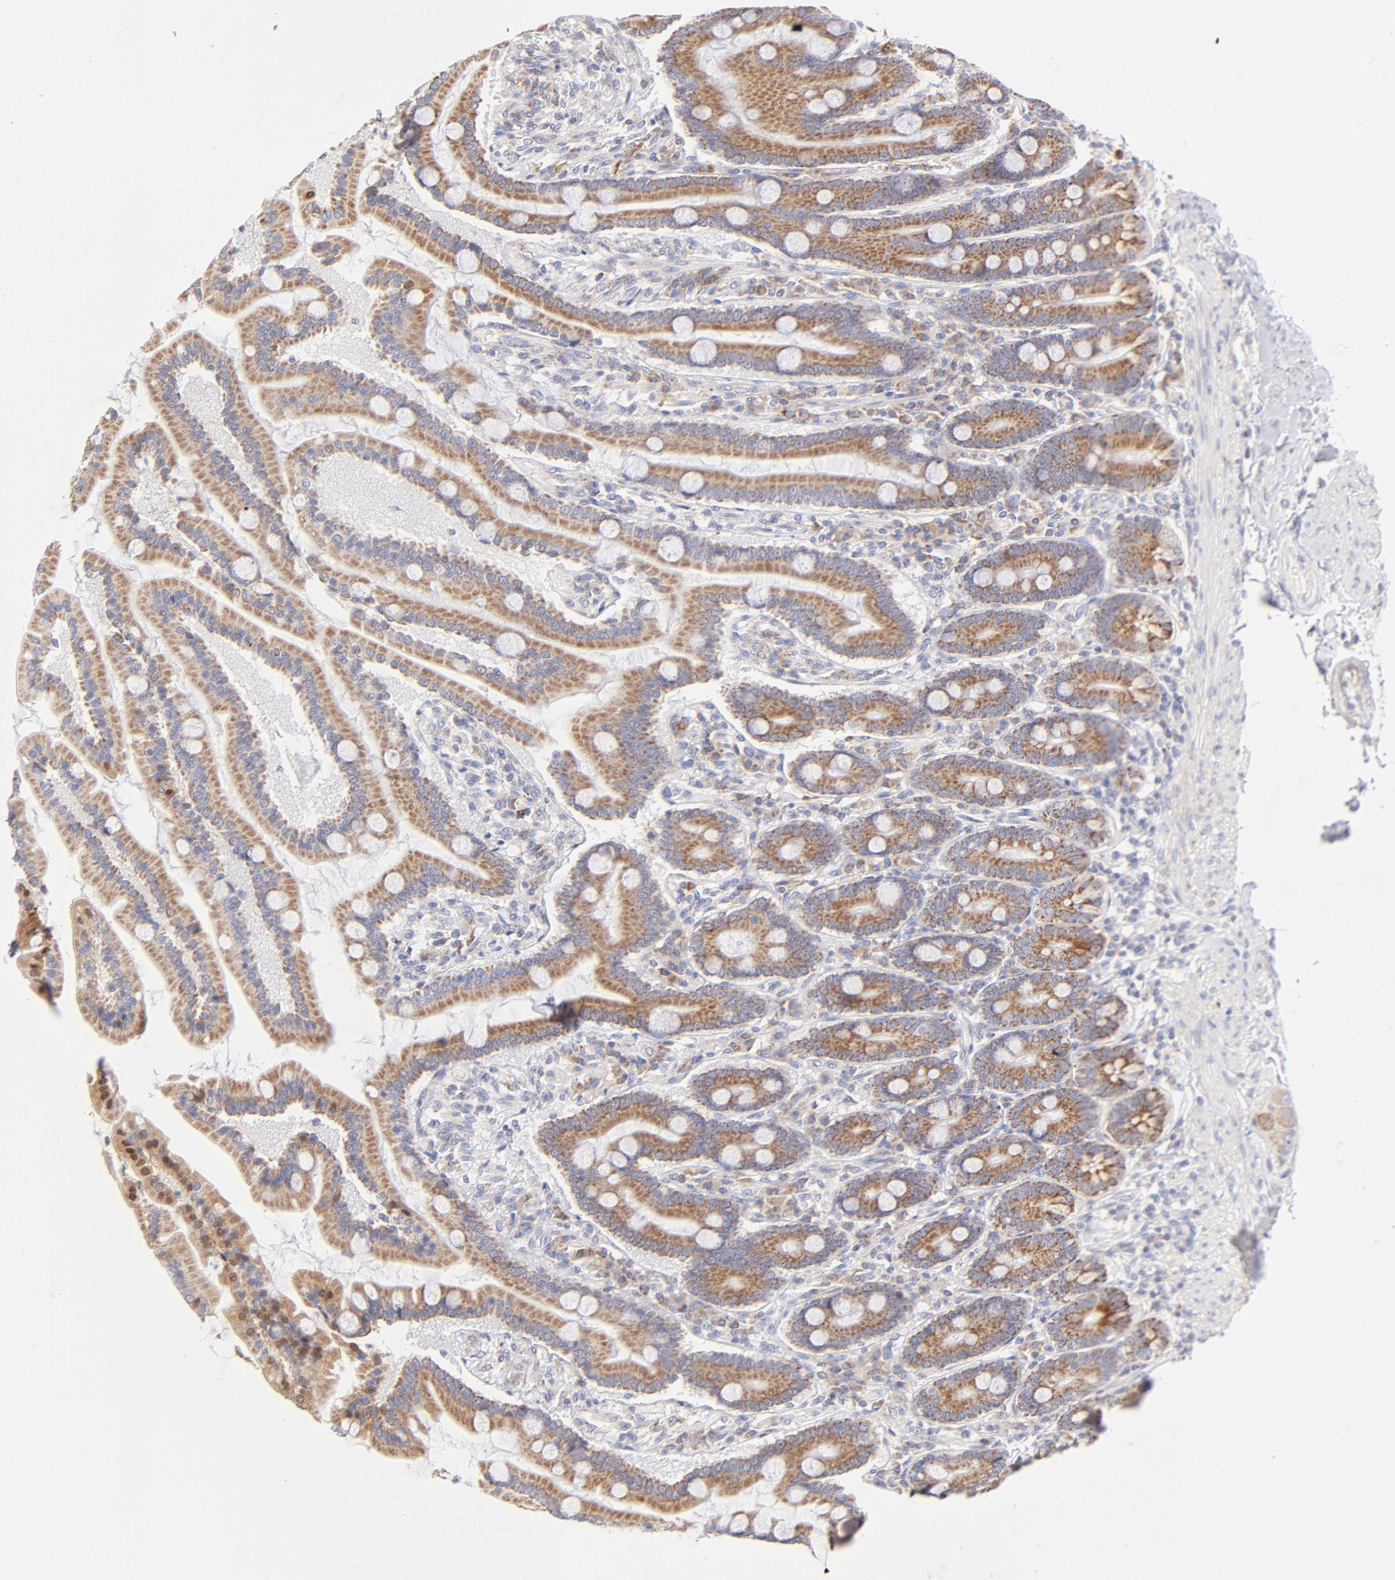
{"staining": {"intensity": "moderate", "quantity": ">75%", "location": "cytoplasmic/membranous"}, "tissue": "duodenum", "cell_type": "Glandular cells", "image_type": "normal", "snomed": [{"axis": "morphology", "description": "Normal tissue, NOS"}, {"axis": "topography", "description": "Duodenum"}], "caption": "A micrograph of human duodenum stained for a protein exhibits moderate cytoplasmic/membranous brown staining in glandular cells. (Brightfield microscopy of DAB IHC at high magnification).", "gene": "TIMM8A", "patient": {"sex": "female", "age": 64}}